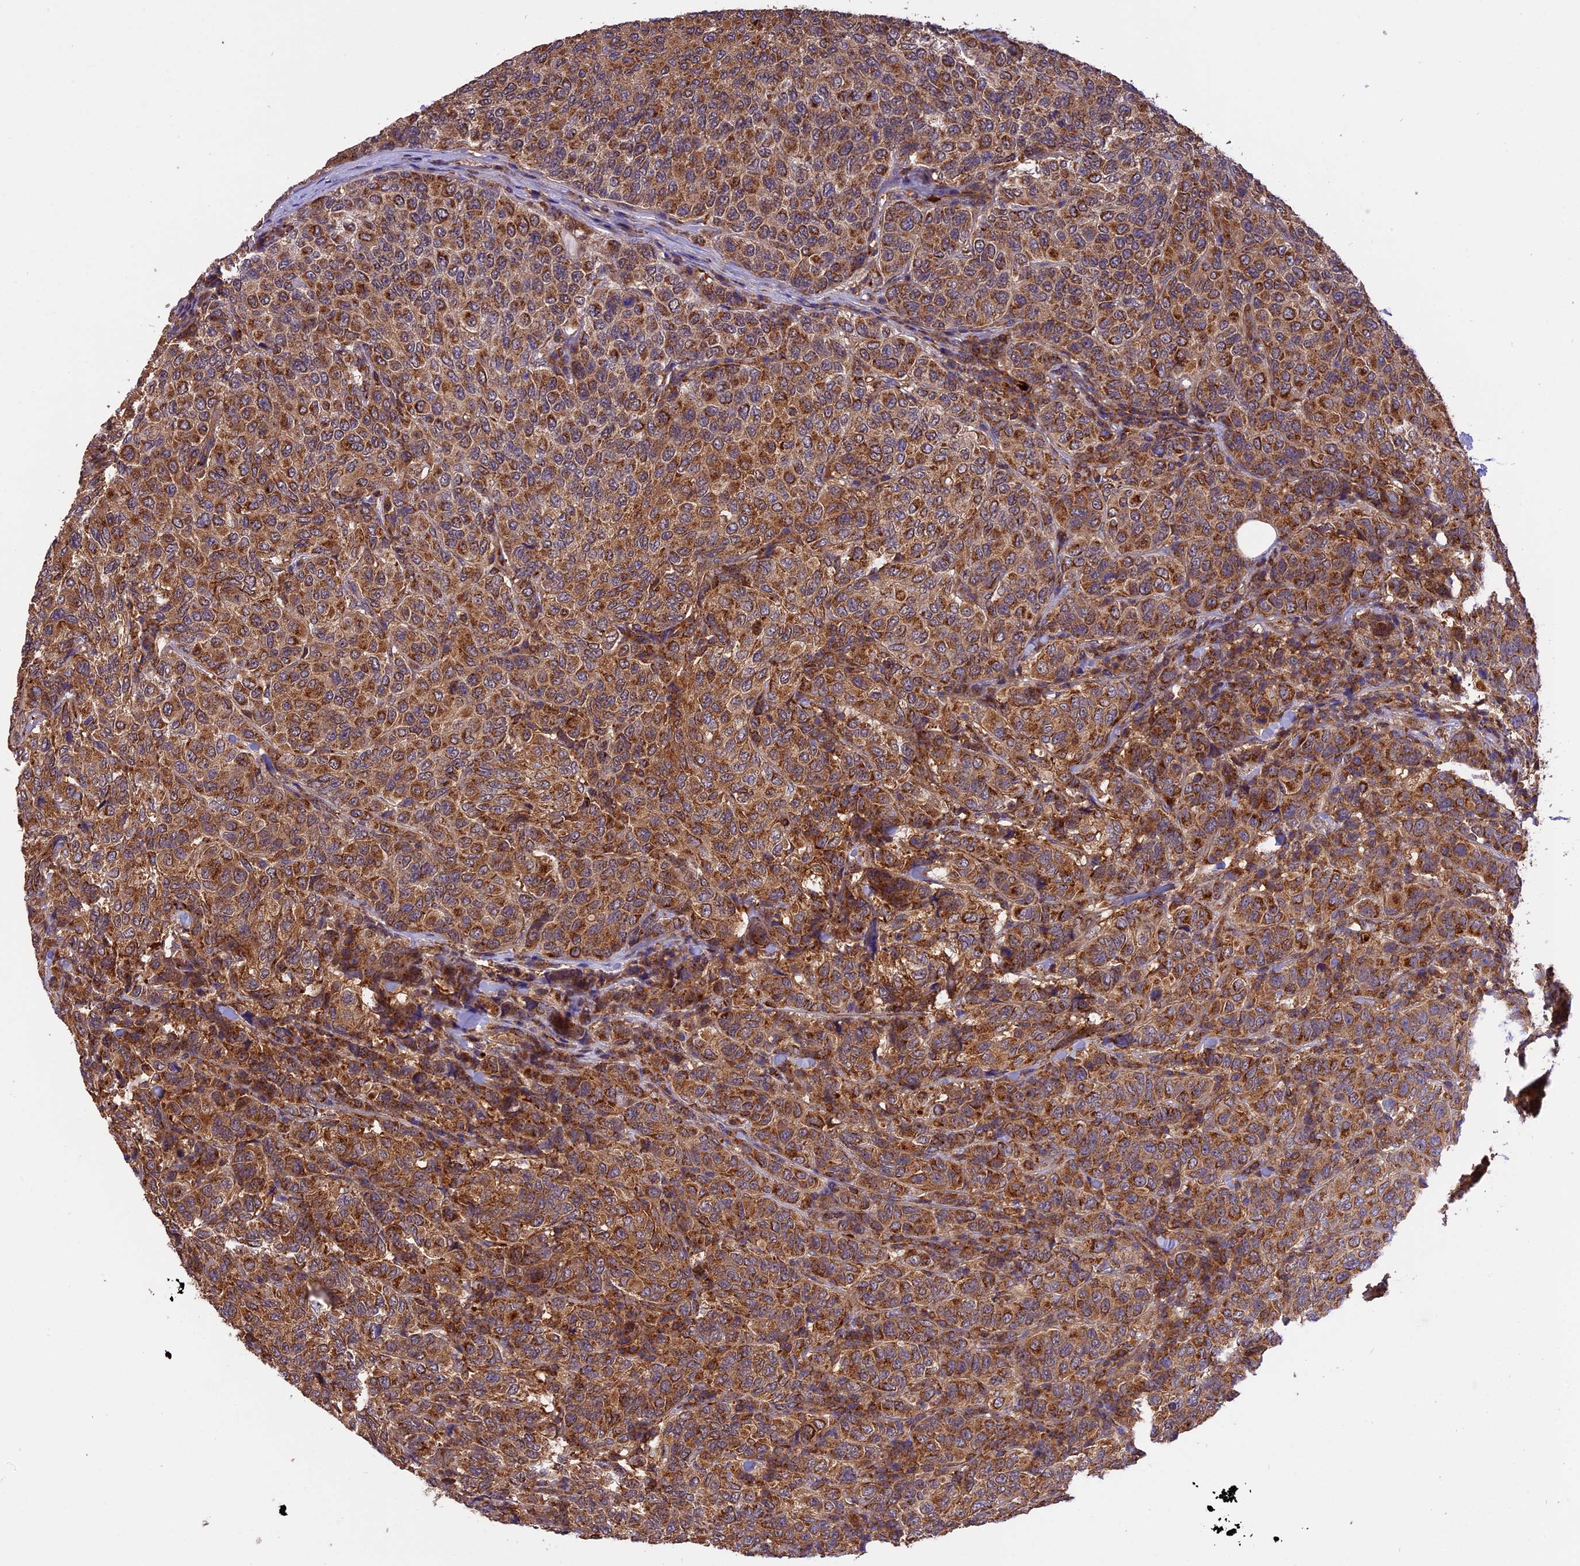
{"staining": {"intensity": "moderate", "quantity": ">75%", "location": "cytoplasmic/membranous"}, "tissue": "breast cancer", "cell_type": "Tumor cells", "image_type": "cancer", "snomed": [{"axis": "morphology", "description": "Duct carcinoma"}, {"axis": "topography", "description": "Breast"}], "caption": "DAB (3,3'-diaminobenzidine) immunohistochemical staining of breast cancer demonstrates moderate cytoplasmic/membranous protein positivity in approximately >75% of tumor cells.", "gene": "PEX3", "patient": {"sex": "female", "age": 55}}